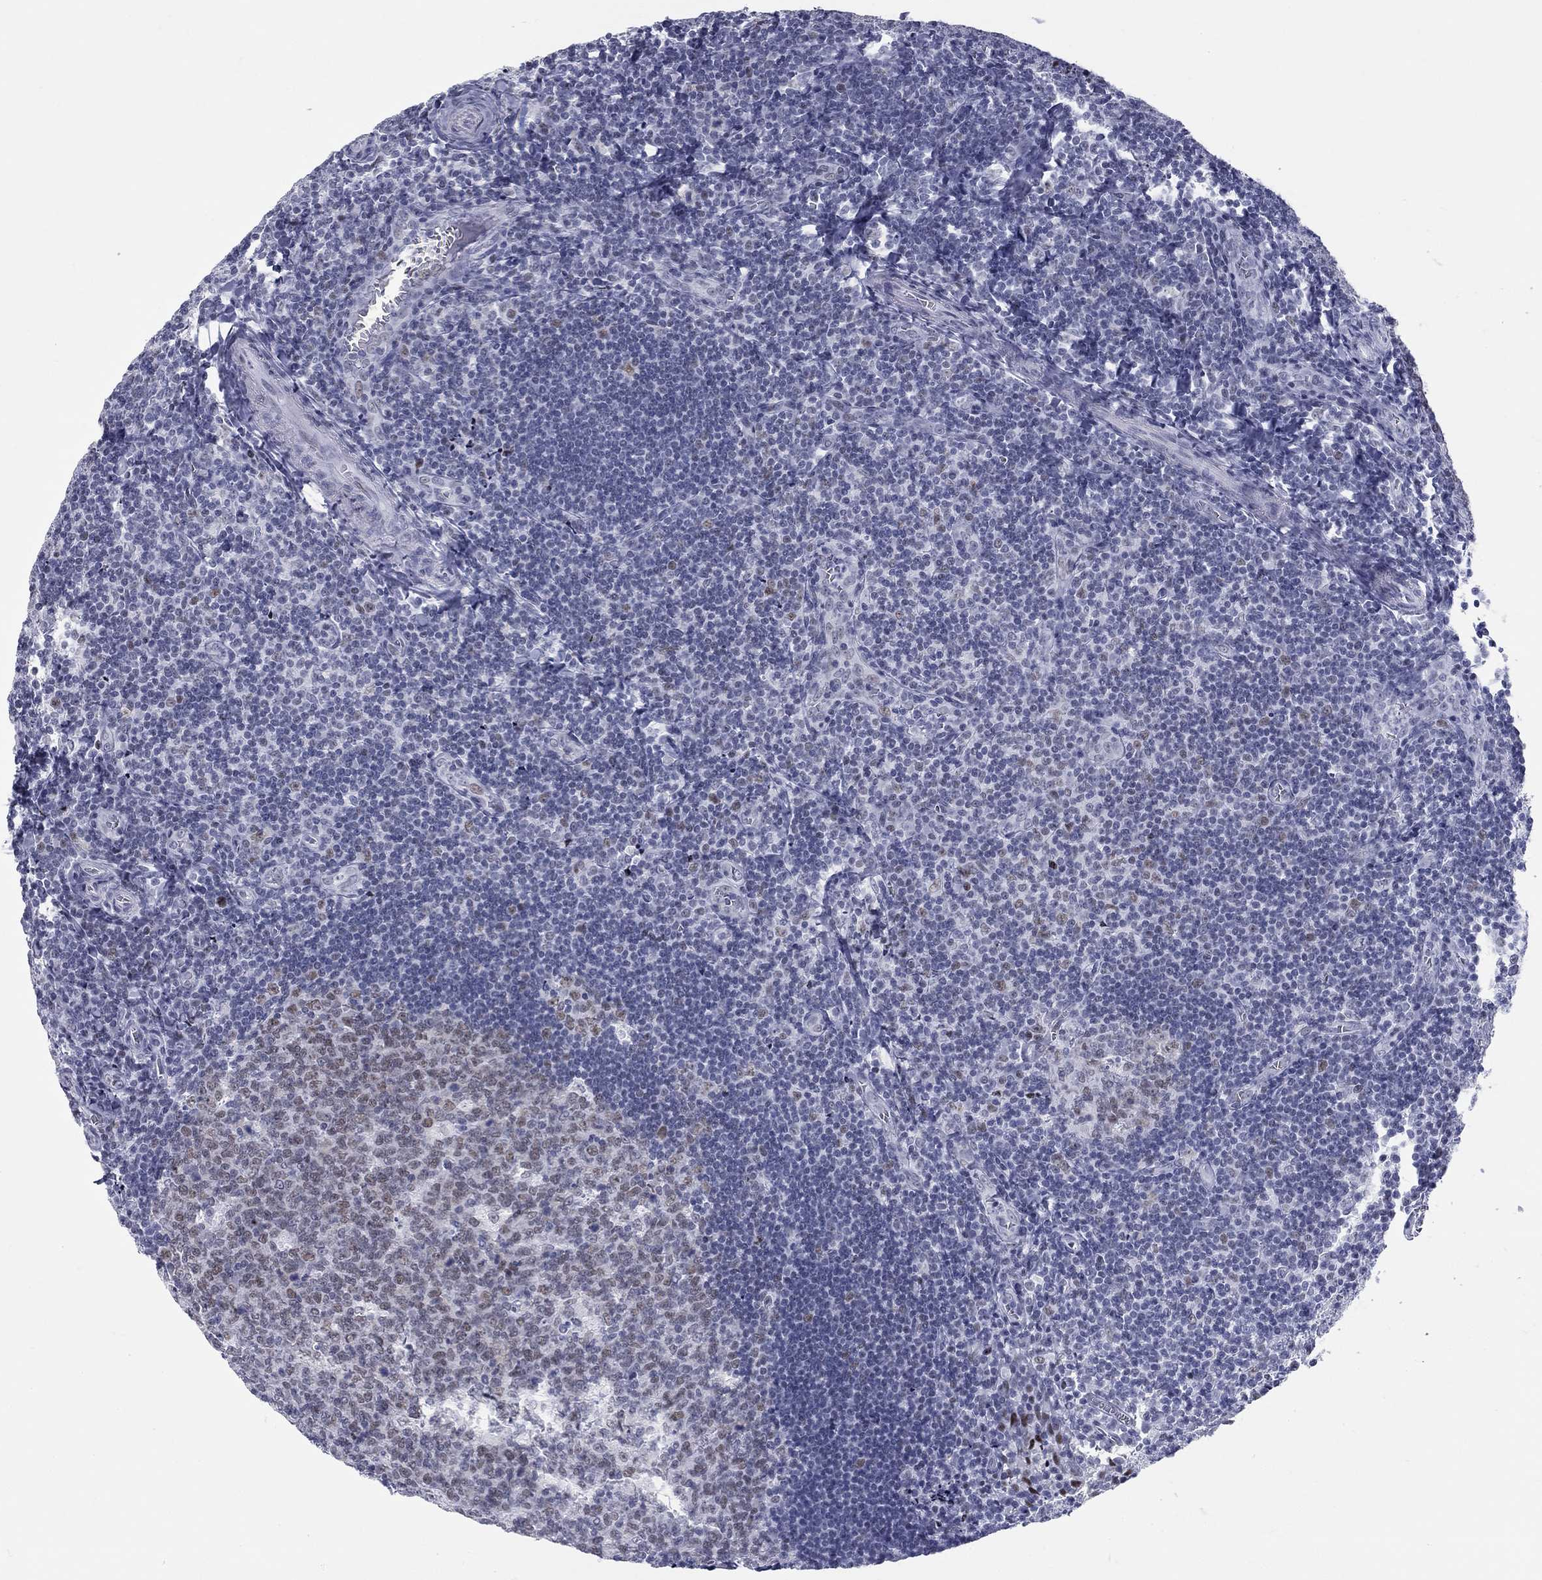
{"staining": {"intensity": "moderate", "quantity": "<25%", "location": "nuclear"}, "tissue": "tonsil", "cell_type": "Germinal center cells", "image_type": "normal", "snomed": [{"axis": "morphology", "description": "Normal tissue, NOS"}, {"axis": "morphology", "description": "Inflammation, NOS"}, {"axis": "topography", "description": "Tonsil"}], "caption": "Immunohistochemistry of normal human tonsil reveals low levels of moderate nuclear expression in about <25% of germinal center cells. (Brightfield microscopy of DAB IHC at high magnification).", "gene": "ASF1B", "patient": {"sex": "female", "age": 31}}